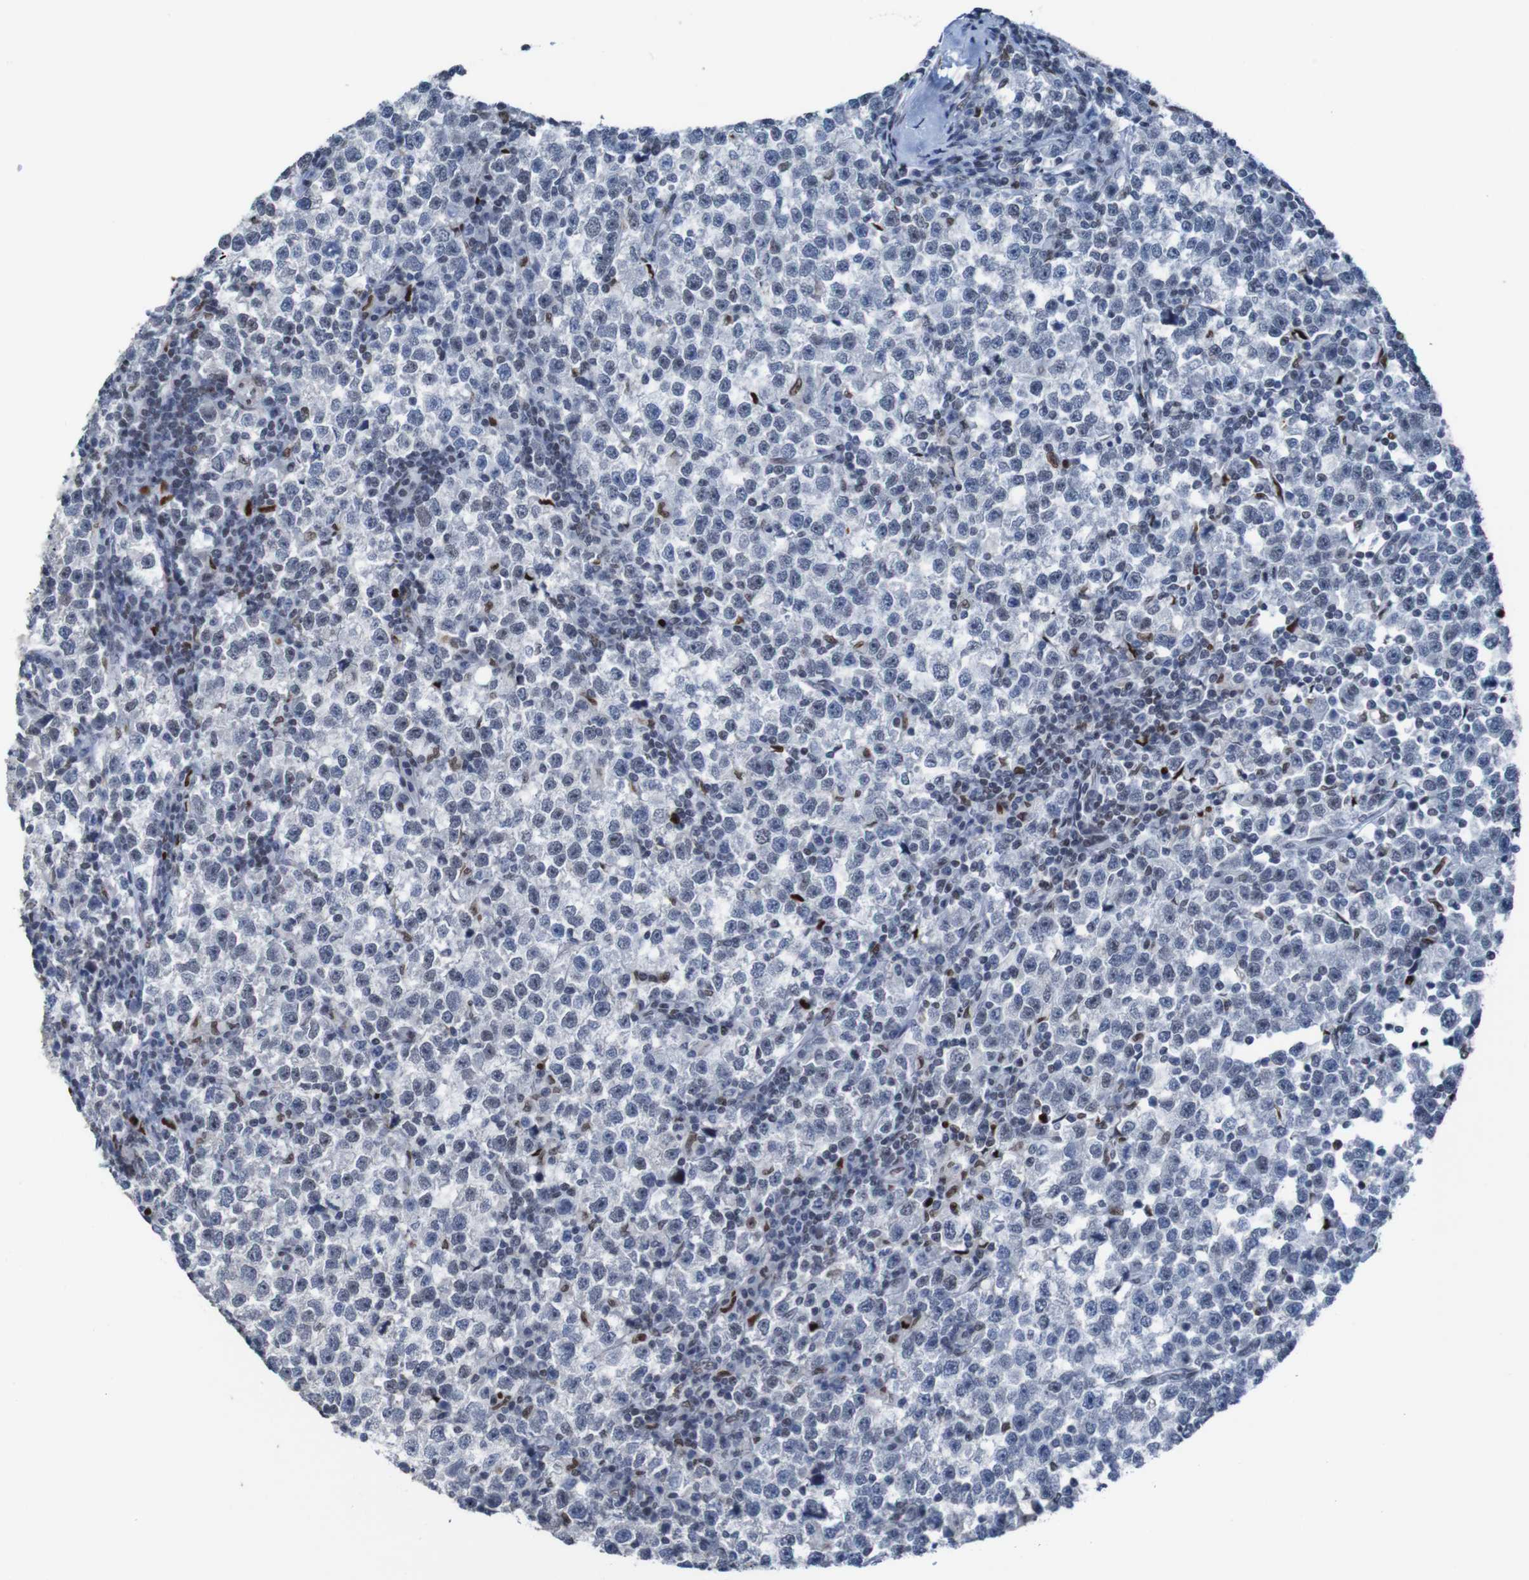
{"staining": {"intensity": "moderate", "quantity": "<25%", "location": "nuclear"}, "tissue": "testis cancer", "cell_type": "Tumor cells", "image_type": "cancer", "snomed": [{"axis": "morphology", "description": "Seminoma, NOS"}, {"axis": "topography", "description": "Testis"}], "caption": "Testis seminoma stained with a protein marker displays moderate staining in tumor cells.", "gene": "PHF2", "patient": {"sex": "male", "age": 43}}